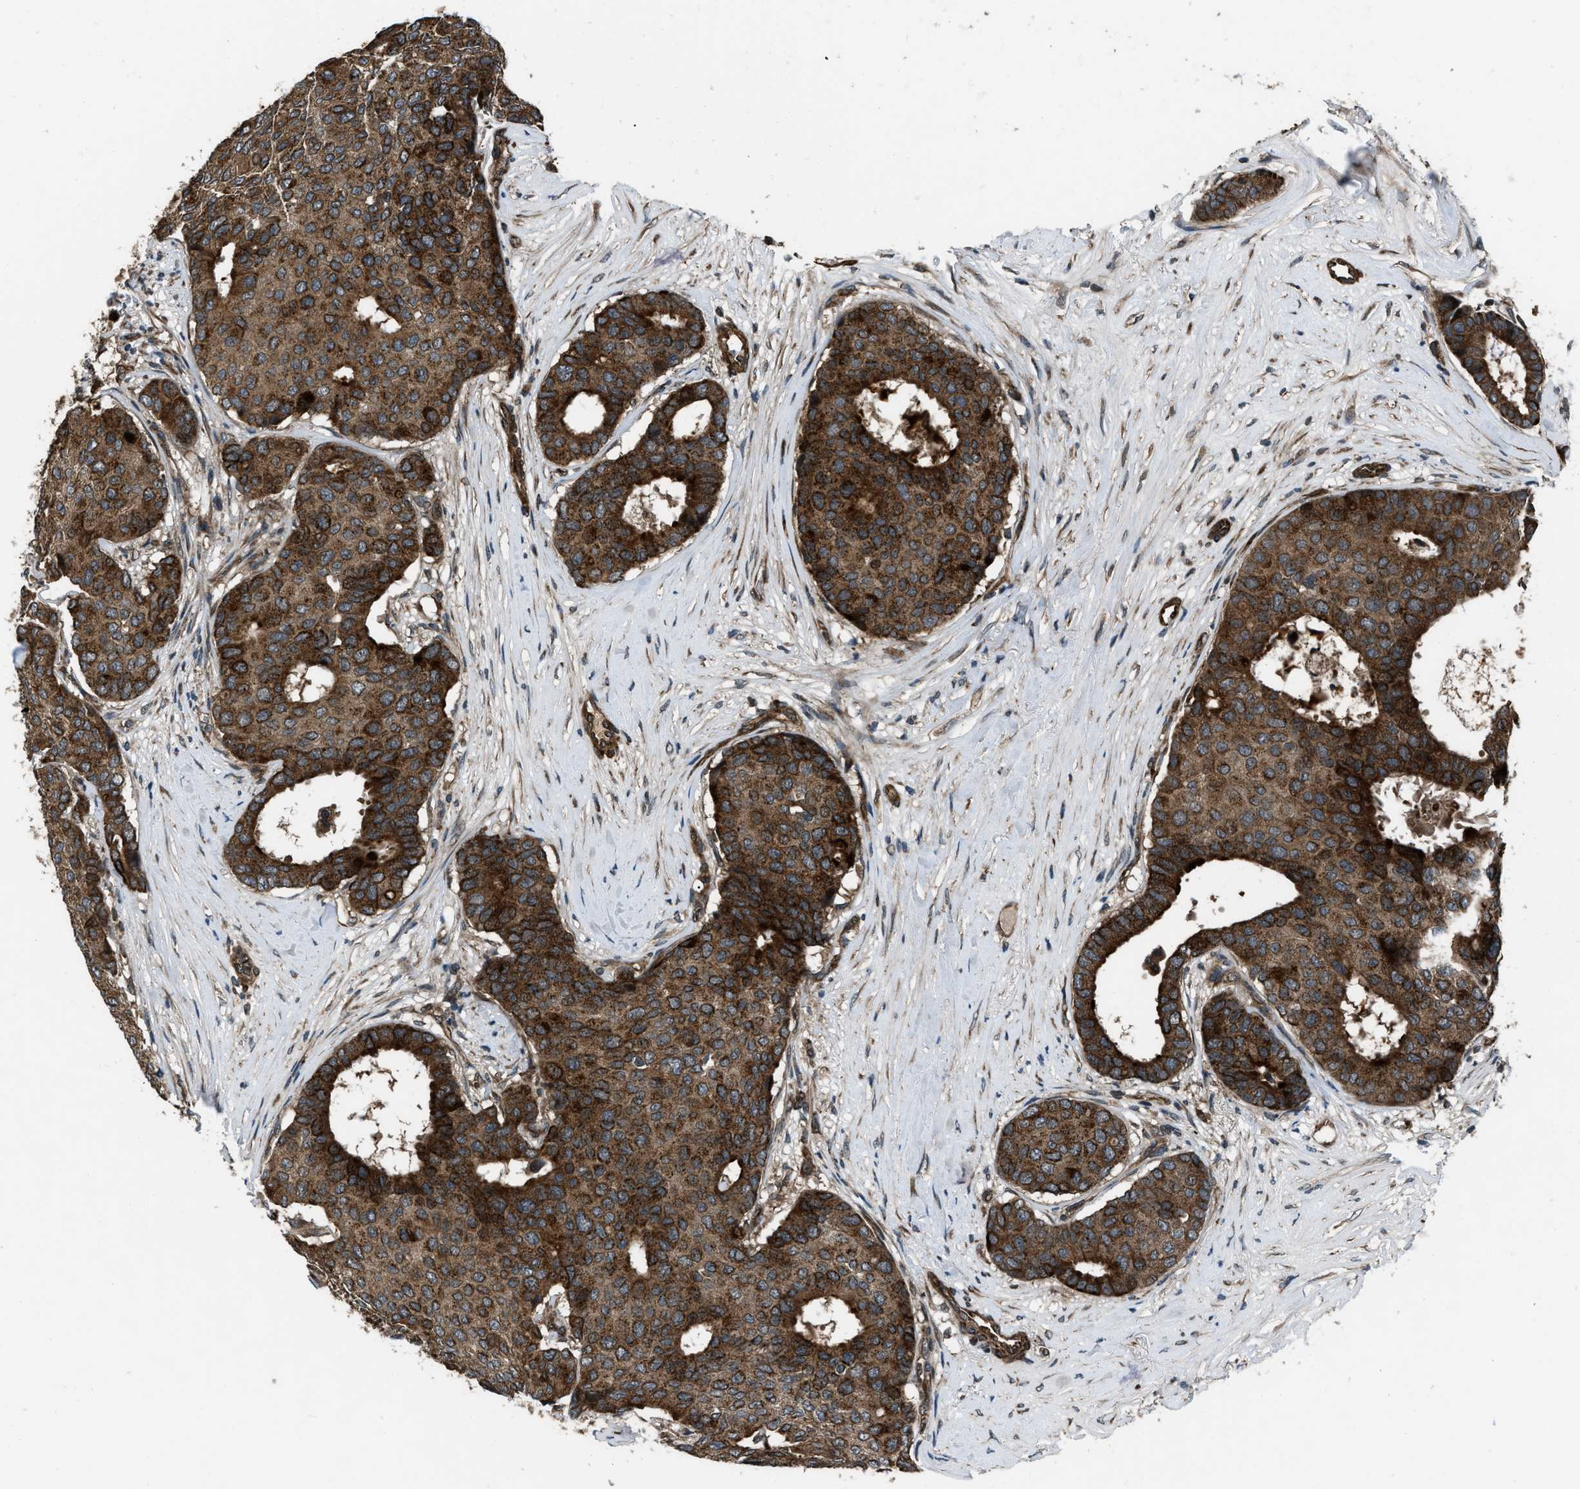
{"staining": {"intensity": "strong", "quantity": ">75%", "location": "cytoplasmic/membranous"}, "tissue": "breast cancer", "cell_type": "Tumor cells", "image_type": "cancer", "snomed": [{"axis": "morphology", "description": "Duct carcinoma"}, {"axis": "topography", "description": "Breast"}], "caption": "Human breast invasive ductal carcinoma stained with a protein marker exhibits strong staining in tumor cells.", "gene": "IRAK4", "patient": {"sex": "female", "age": 75}}